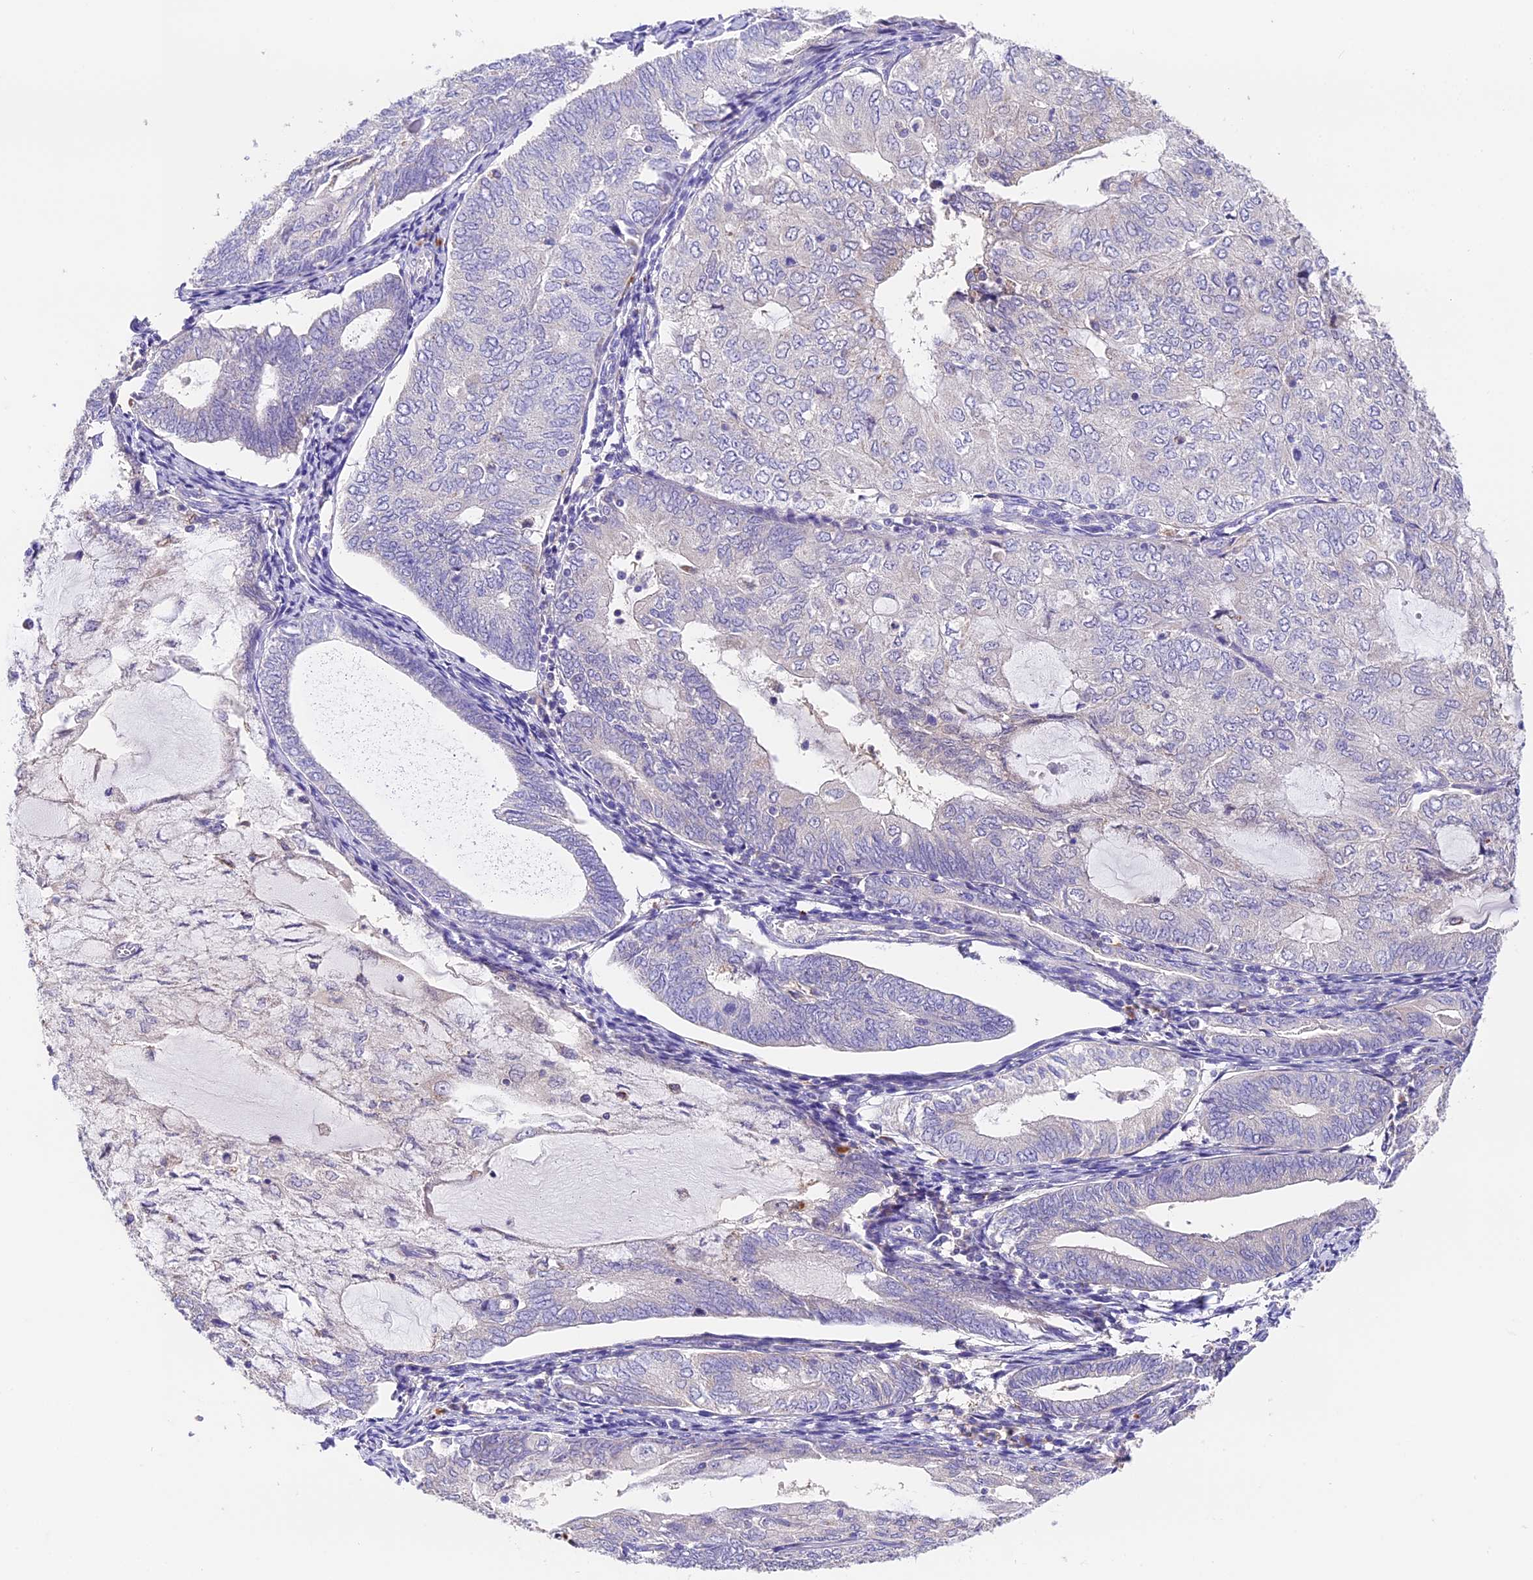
{"staining": {"intensity": "negative", "quantity": "none", "location": "none"}, "tissue": "endometrial cancer", "cell_type": "Tumor cells", "image_type": "cancer", "snomed": [{"axis": "morphology", "description": "Adenocarcinoma, NOS"}, {"axis": "topography", "description": "Endometrium"}], "caption": "Protein analysis of endometrial adenocarcinoma reveals no significant positivity in tumor cells. (Immunohistochemistry (ihc), brightfield microscopy, high magnification).", "gene": "LYPD6", "patient": {"sex": "female", "age": 81}}